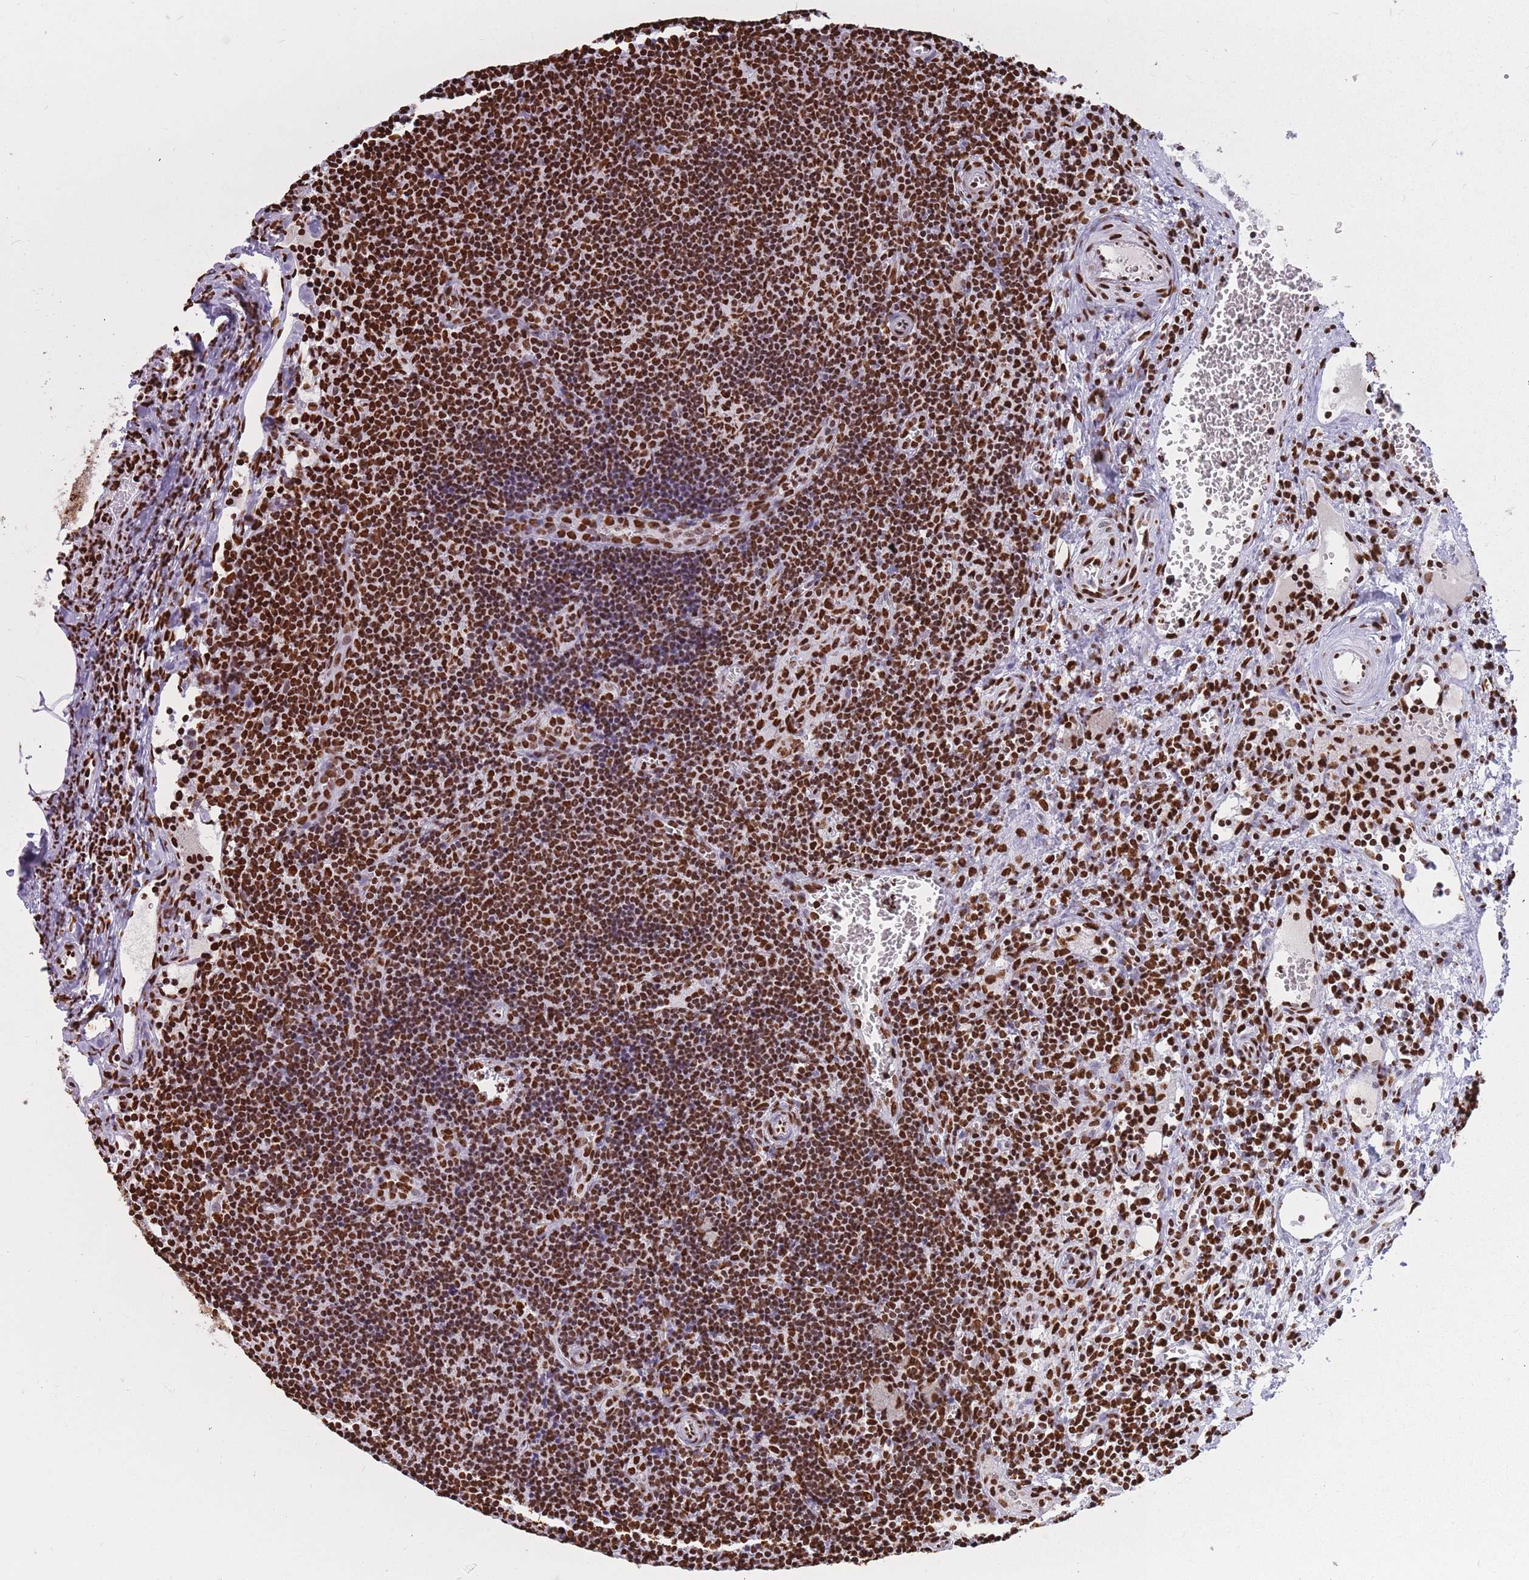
{"staining": {"intensity": "strong", "quantity": ">75%", "location": "nuclear"}, "tissue": "lymph node", "cell_type": "Germinal center cells", "image_type": "normal", "snomed": [{"axis": "morphology", "description": "Normal tissue, NOS"}, {"axis": "topography", "description": "Lymph node"}], "caption": "Strong nuclear staining for a protein is appreciated in approximately >75% of germinal center cells of benign lymph node using immunohistochemistry.", "gene": "HNRNPUL1", "patient": {"sex": "female", "age": 37}}